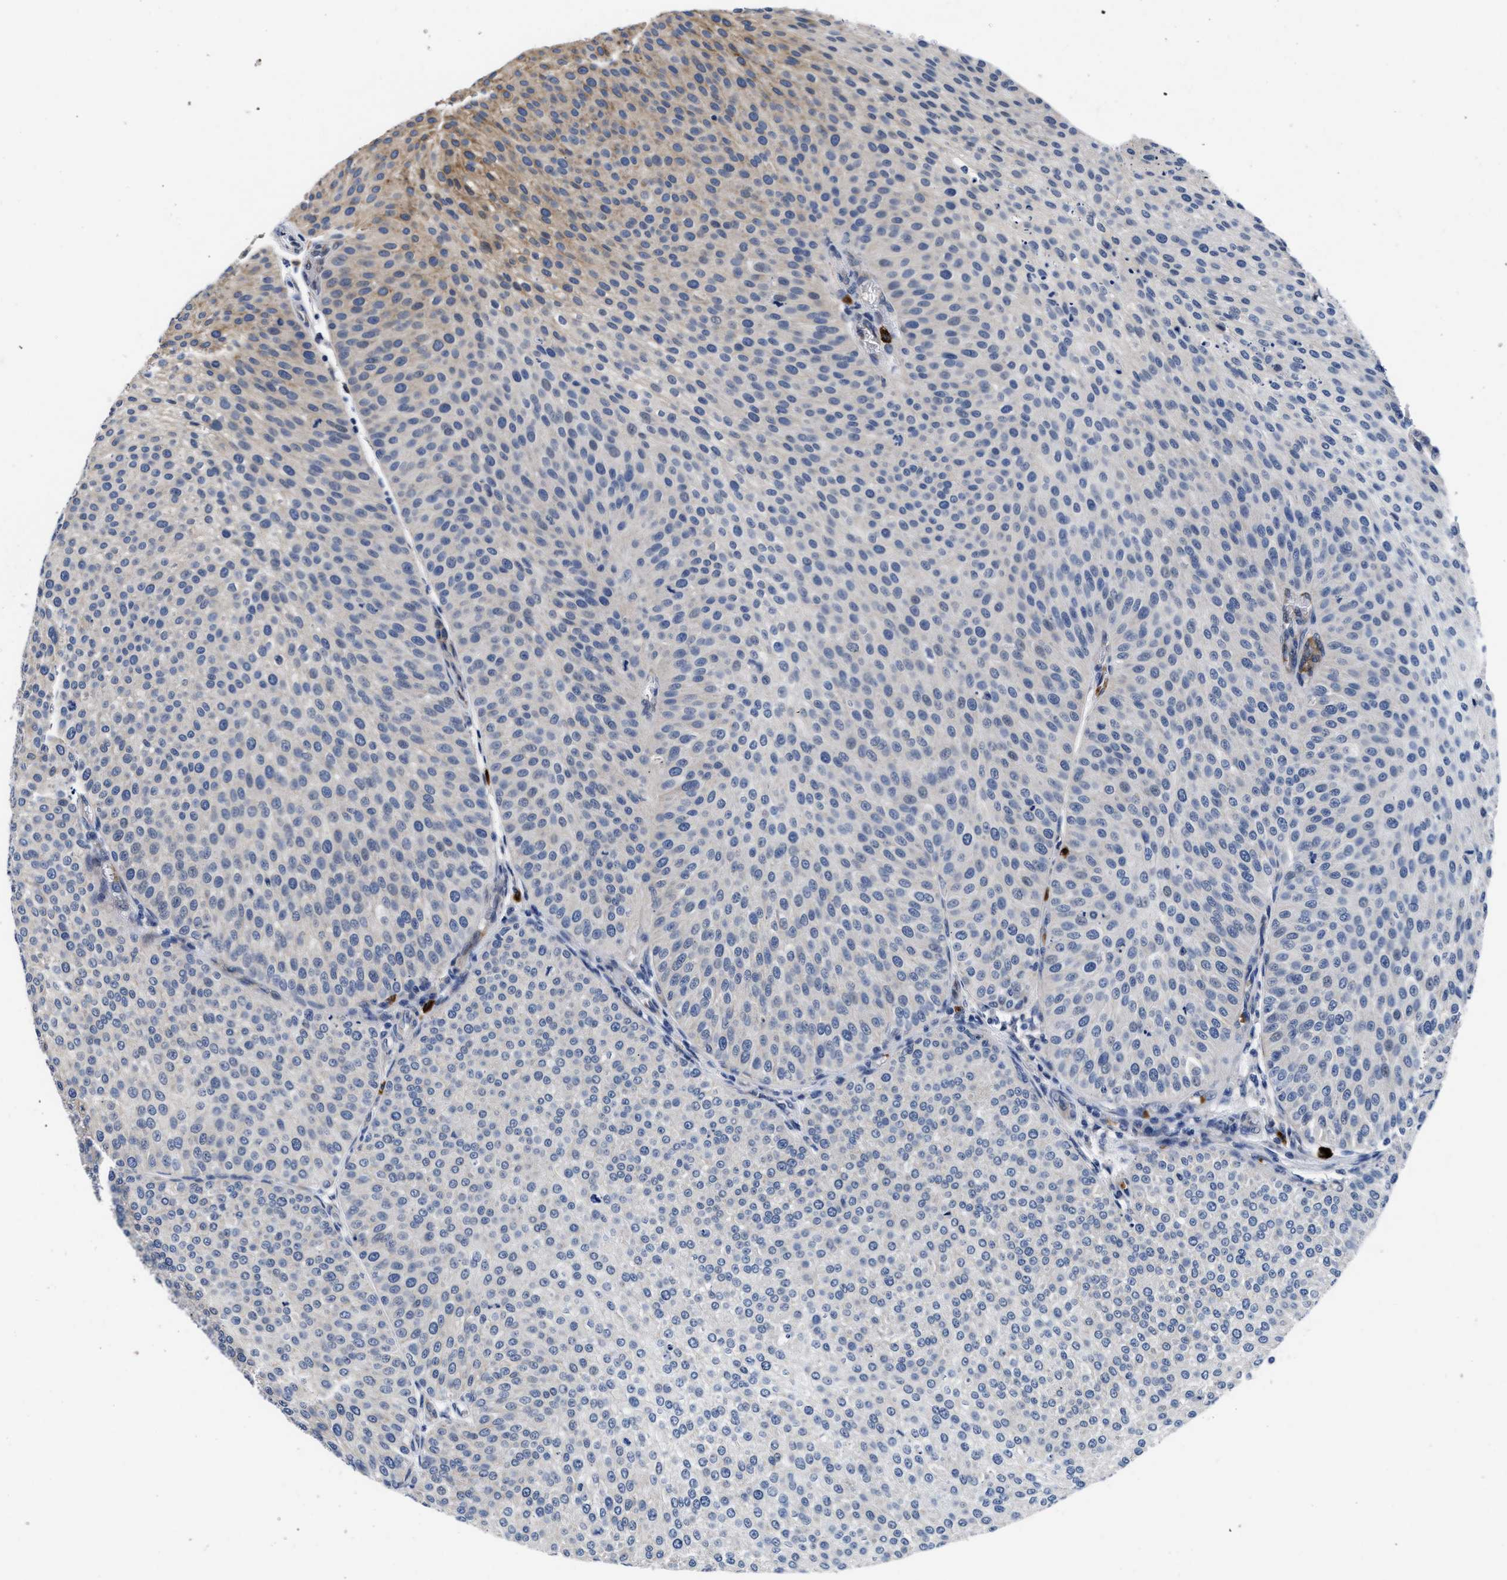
{"staining": {"intensity": "moderate", "quantity": "<25%", "location": "cytoplasmic/membranous"}, "tissue": "urothelial cancer", "cell_type": "Tumor cells", "image_type": "cancer", "snomed": [{"axis": "morphology", "description": "Urothelial carcinoma, Low grade"}, {"axis": "topography", "description": "Smooth muscle"}, {"axis": "topography", "description": "Urinary bladder"}], "caption": "A high-resolution micrograph shows IHC staining of urothelial cancer, which exhibits moderate cytoplasmic/membranous positivity in about <25% of tumor cells.", "gene": "RINT1", "patient": {"sex": "male", "age": 60}}